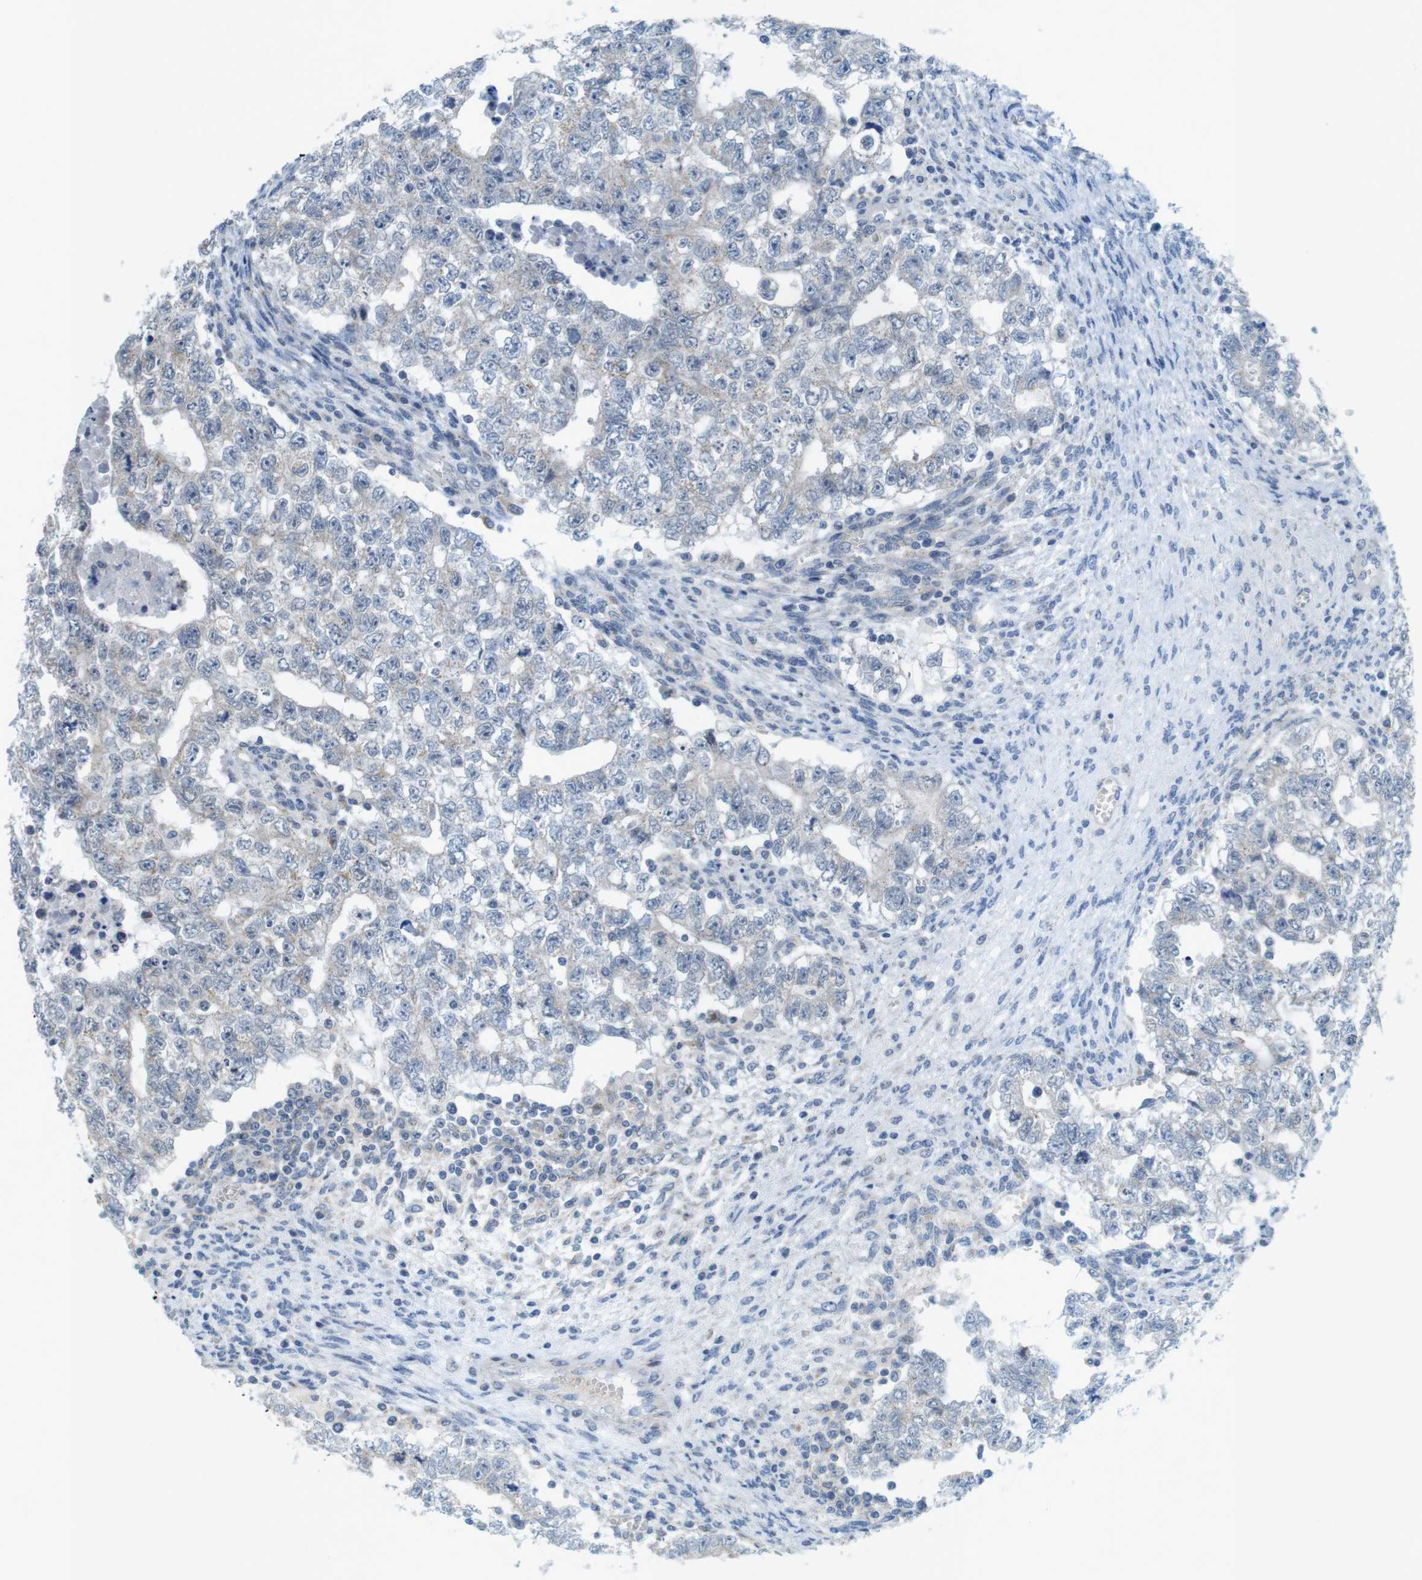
{"staining": {"intensity": "negative", "quantity": "none", "location": "none"}, "tissue": "testis cancer", "cell_type": "Tumor cells", "image_type": "cancer", "snomed": [{"axis": "morphology", "description": "Seminoma, NOS"}, {"axis": "morphology", "description": "Carcinoma, Embryonal, NOS"}, {"axis": "topography", "description": "Testis"}], "caption": "Immunohistochemical staining of testis embryonal carcinoma displays no significant expression in tumor cells.", "gene": "TYW1", "patient": {"sex": "male", "age": 38}}